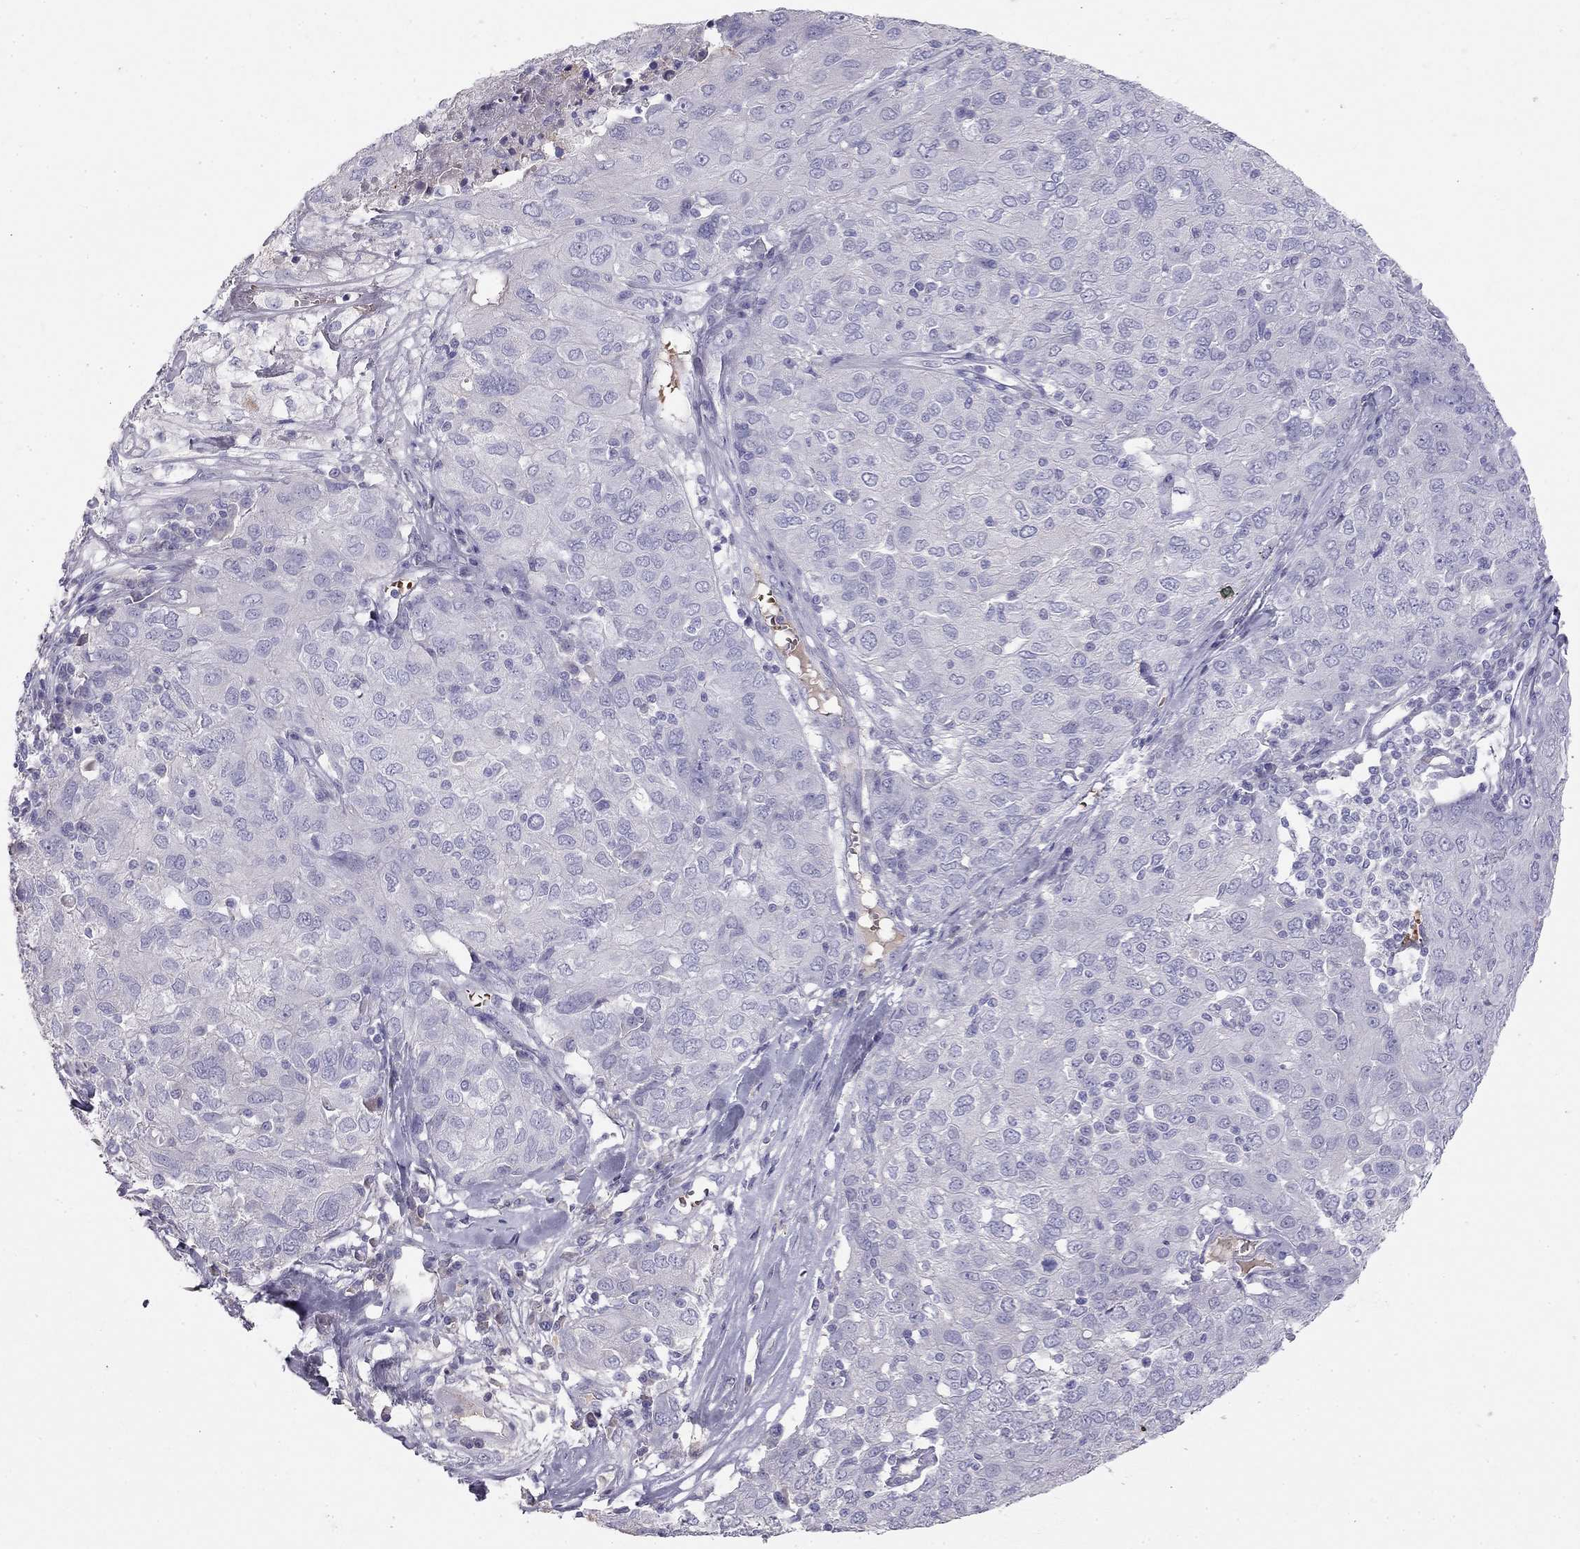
{"staining": {"intensity": "negative", "quantity": "none", "location": "none"}, "tissue": "ovarian cancer", "cell_type": "Tumor cells", "image_type": "cancer", "snomed": [{"axis": "morphology", "description": "Carcinoma, endometroid"}, {"axis": "topography", "description": "Ovary"}], "caption": "Endometroid carcinoma (ovarian) was stained to show a protein in brown. There is no significant positivity in tumor cells. (DAB (3,3'-diaminobenzidine) immunohistochemistry with hematoxylin counter stain).", "gene": "RHD", "patient": {"sex": "female", "age": 50}}